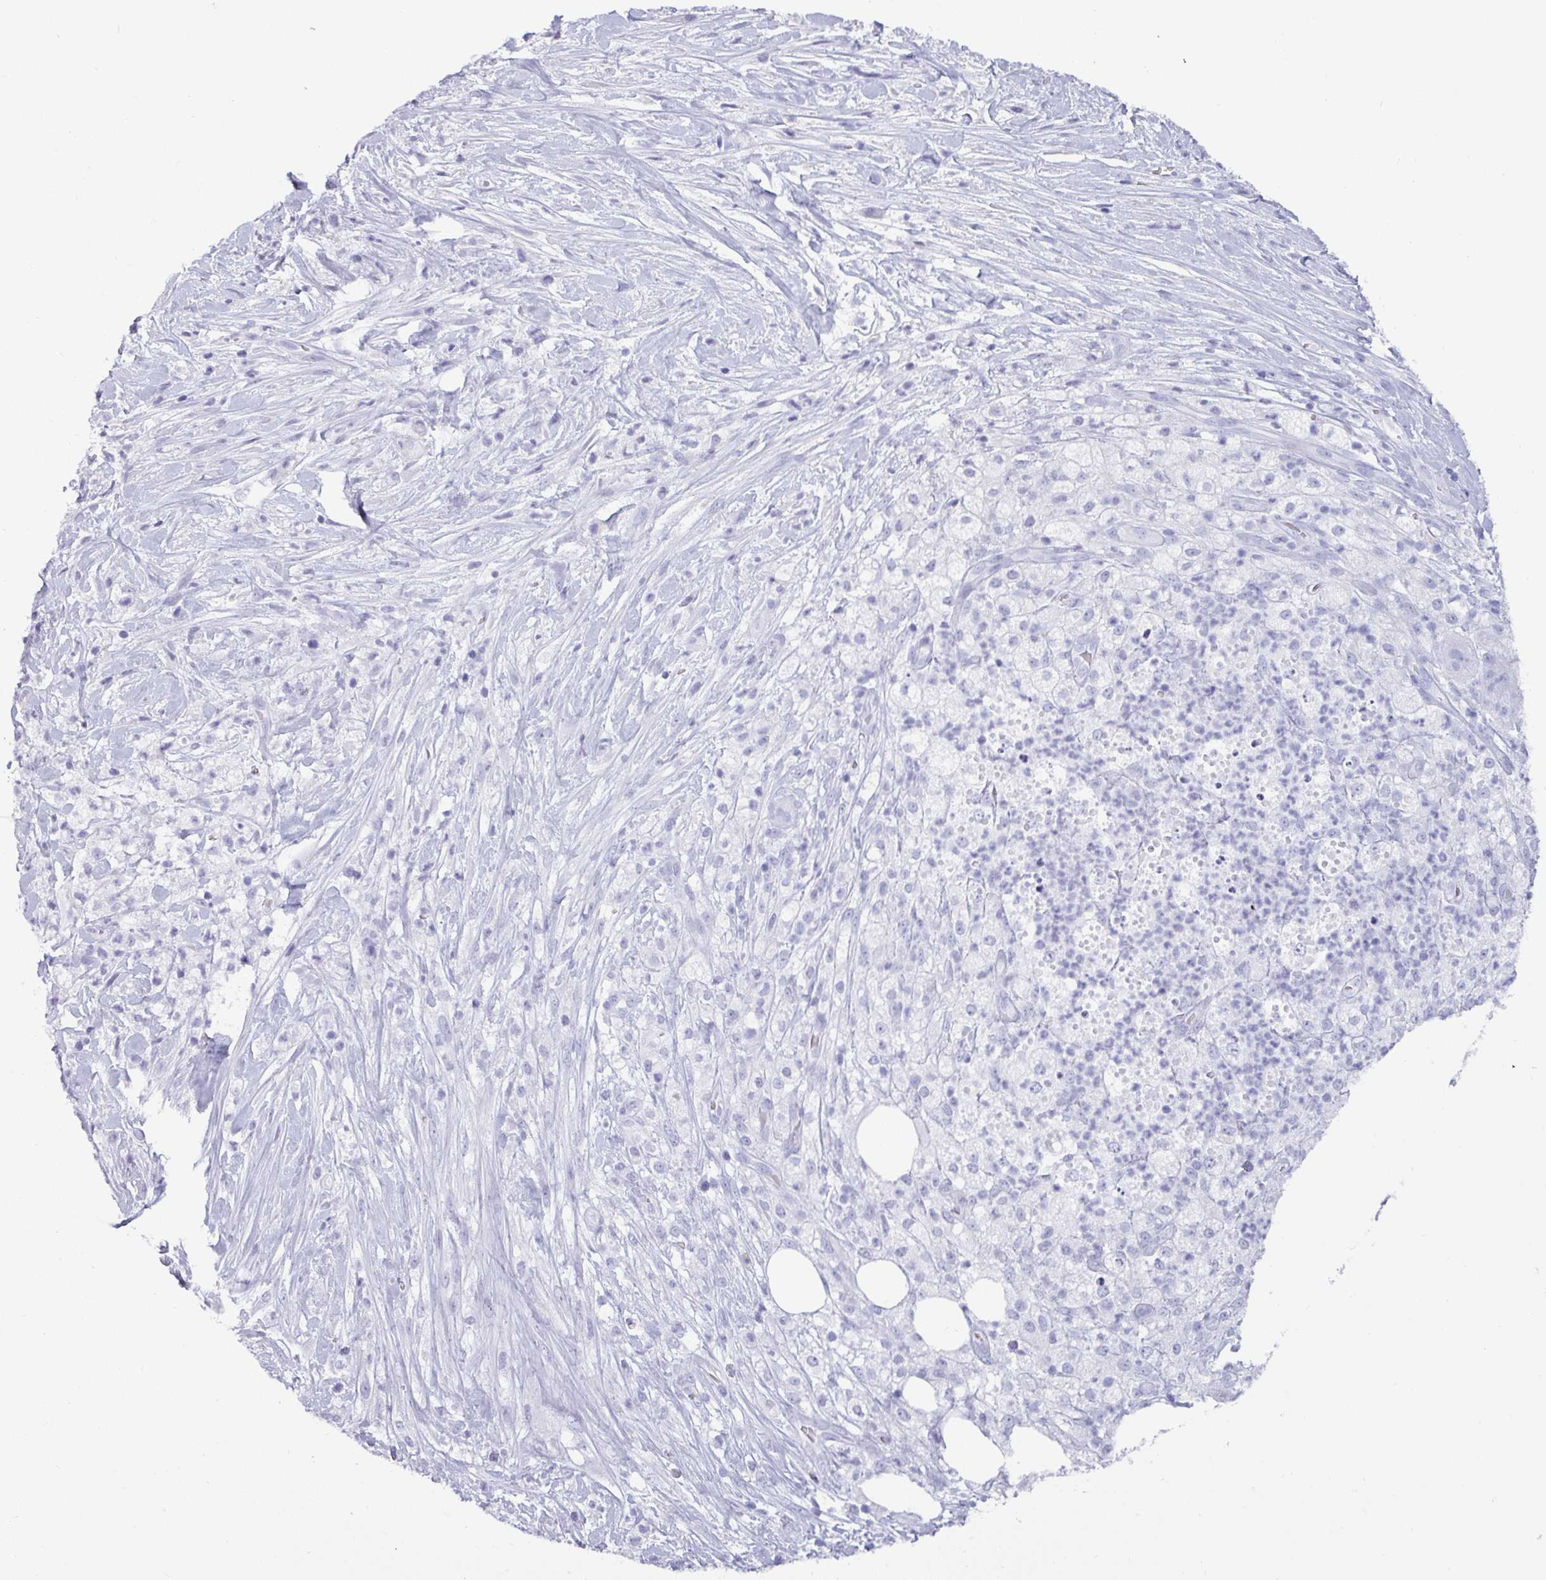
{"staining": {"intensity": "negative", "quantity": "none", "location": "none"}, "tissue": "pancreatic cancer", "cell_type": "Tumor cells", "image_type": "cancer", "snomed": [{"axis": "morphology", "description": "Adenocarcinoma, NOS"}, {"axis": "topography", "description": "Pancreas"}], "caption": "Pancreatic adenocarcinoma was stained to show a protein in brown. There is no significant staining in tumor cells.", "gene": "CRYBB2", "patient": {"sex": "female", "age": 72}}